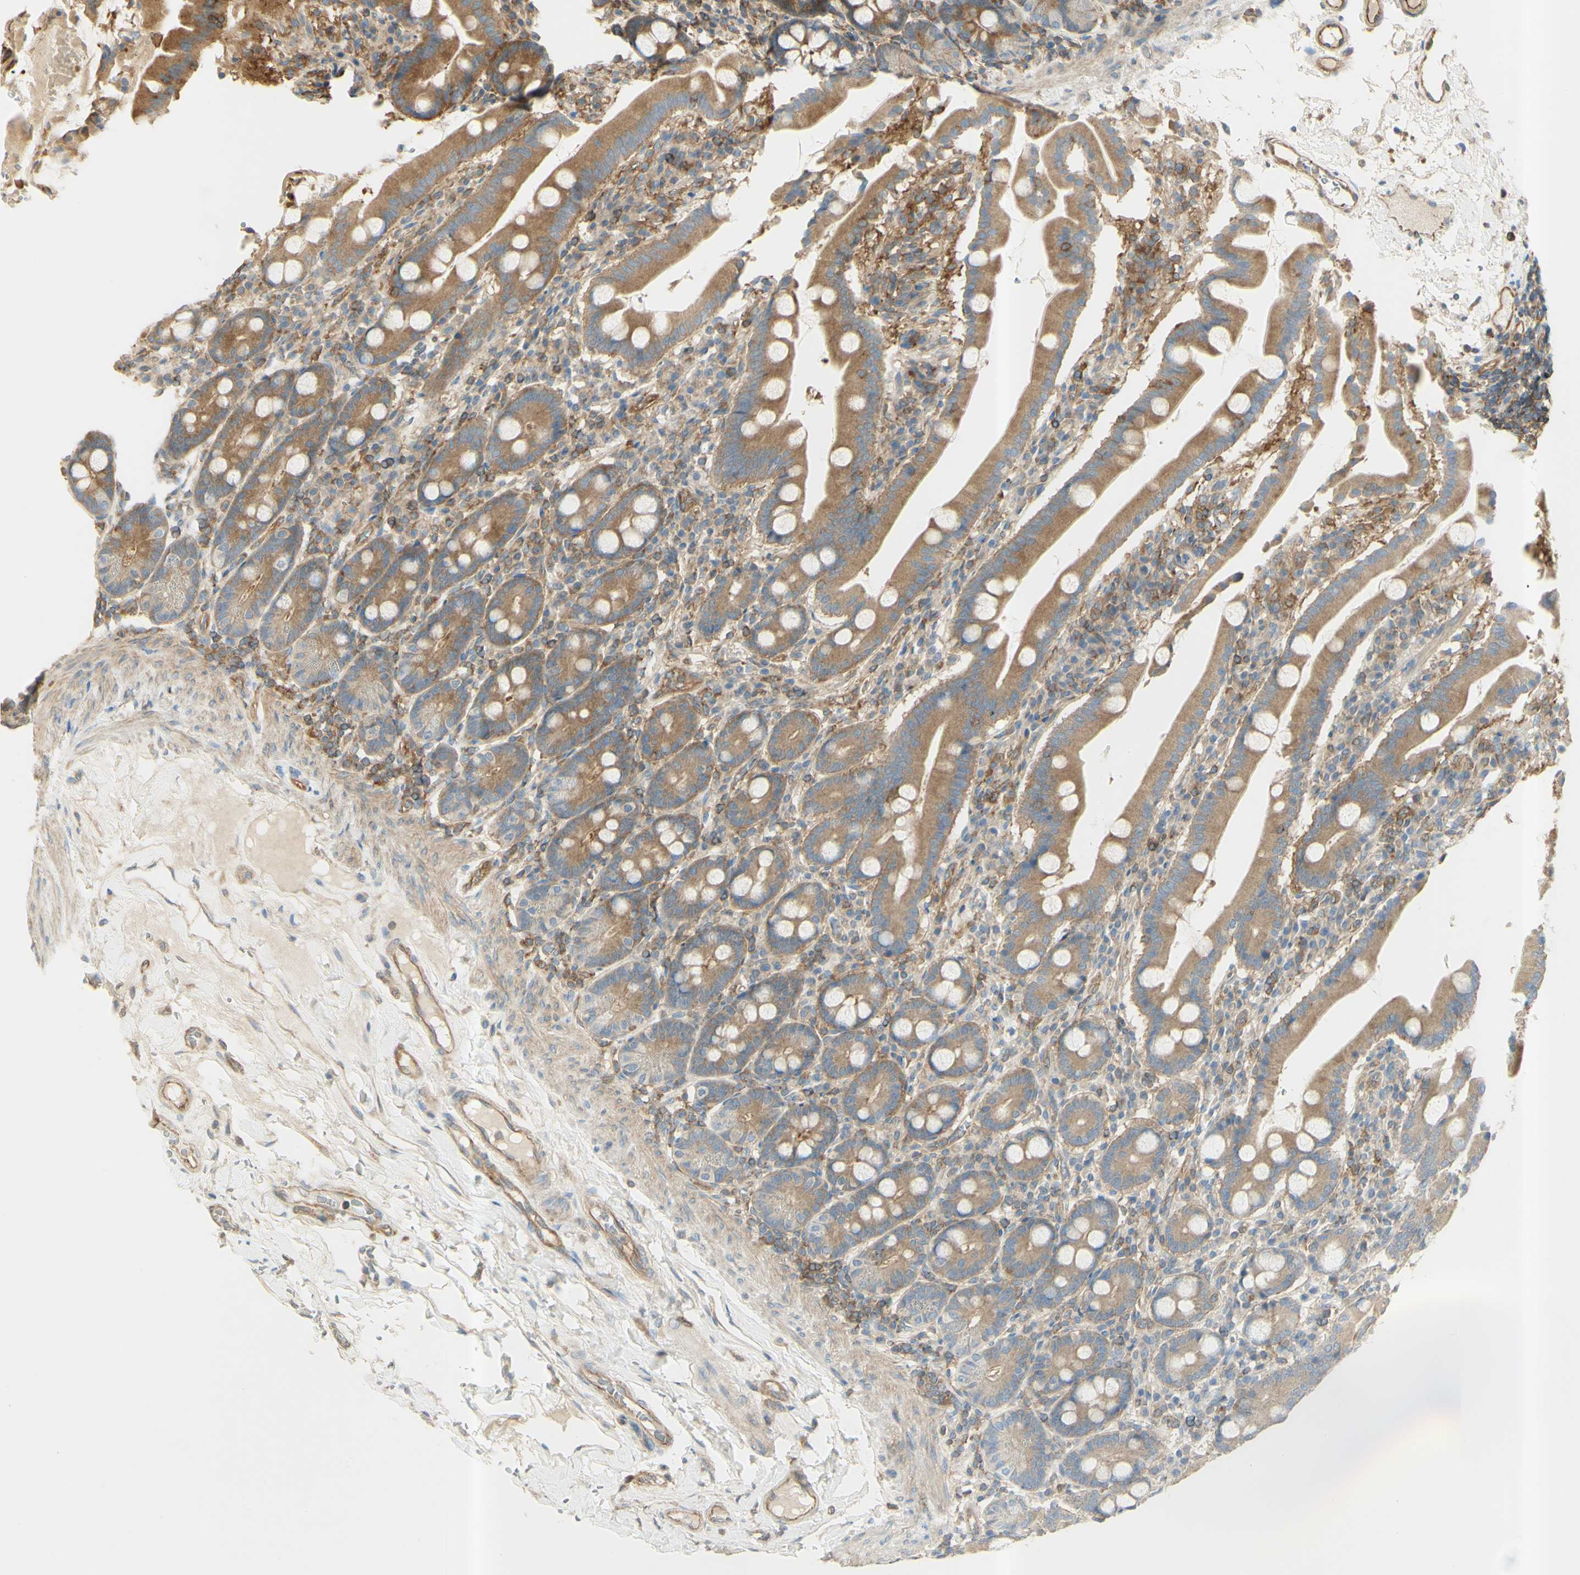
{"staining": {"intensity": "moderate", "quantity": ">75%", "location": "cytoplasmic/membranous"}, "tissue": "duodenum", "cell_type": "Glandular cells", "image_type": "normal", "snomed": [{"axis": "morphology", "description": "Normal tissue, NOS"}, {"axis": "topography", "description": "Duodenum"}], "caption": "Benign duodenum was stained to show a protein in brown. There is medium levels of moderate cytoplasmic/membranous staining in approximately >75% of glandular cells. Using DAB (3,3'-diaminobenzidine) (brown) and hematoxylin (blue) stains, captured at high magnification using brightfield microscopy.", "gene": "IKBKG", "patient": {"sex": "male", "age": 50}}